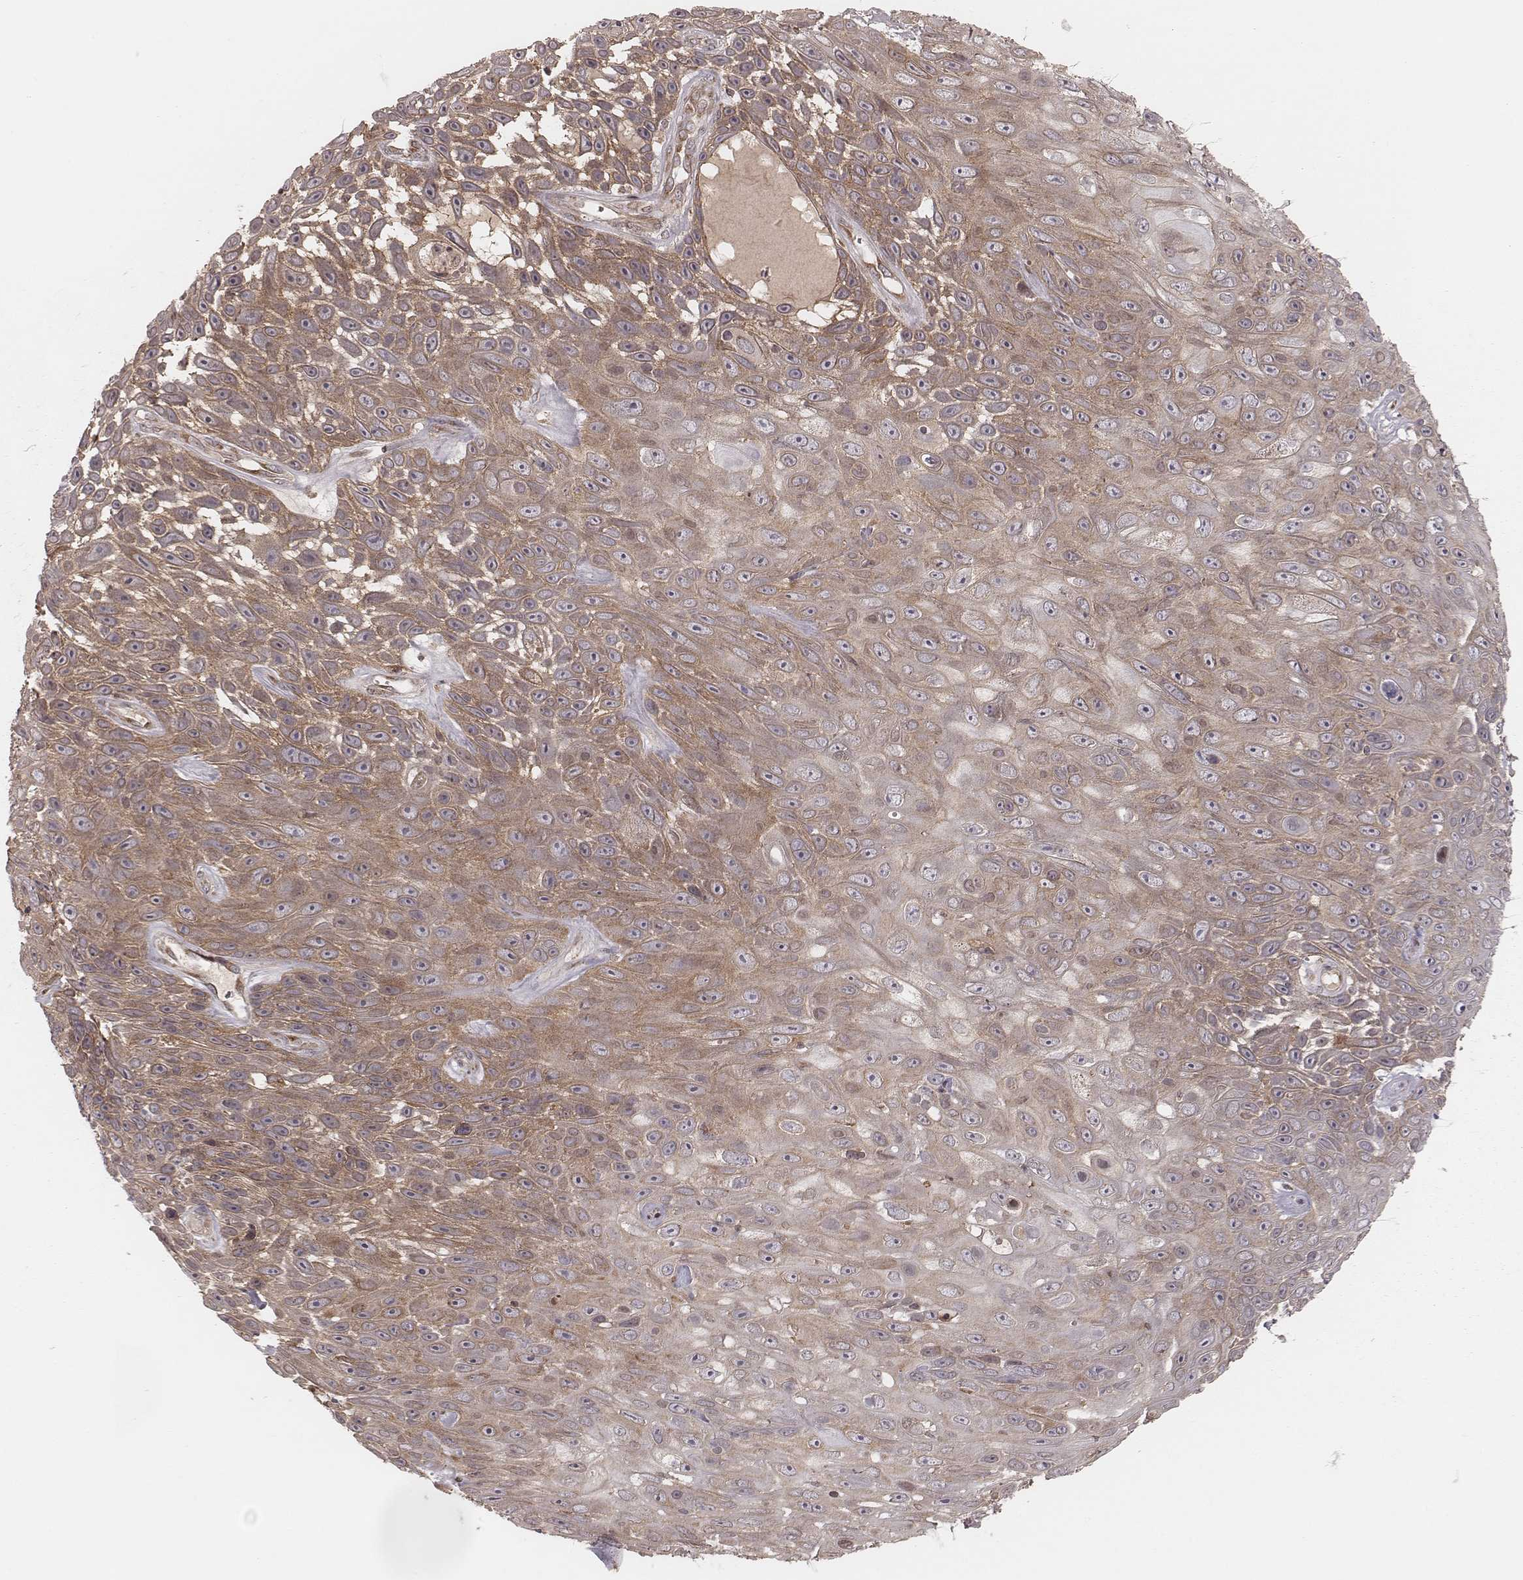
{"staining": {"intensity": "moderate", "quantity": ">75%", "location": "cytoplasmic/membranous"}, "tissue": "skin cancer", "cell_type": "Tumor cells", "image_type": "cancer", "snomed": [{"axis": "morphology", "description": "Squamous cell carcinoma, NOS"}, {"axis": "topography", "description": "Skin"}], "caption": "A micrograph of human skin squamous cell carcinoma stained for a protein reveals moderate cytoplasmic/membranous brown staining in tumor cells.", "gene": "MYO19", "patient": {"sex": "male", "age": 82}}